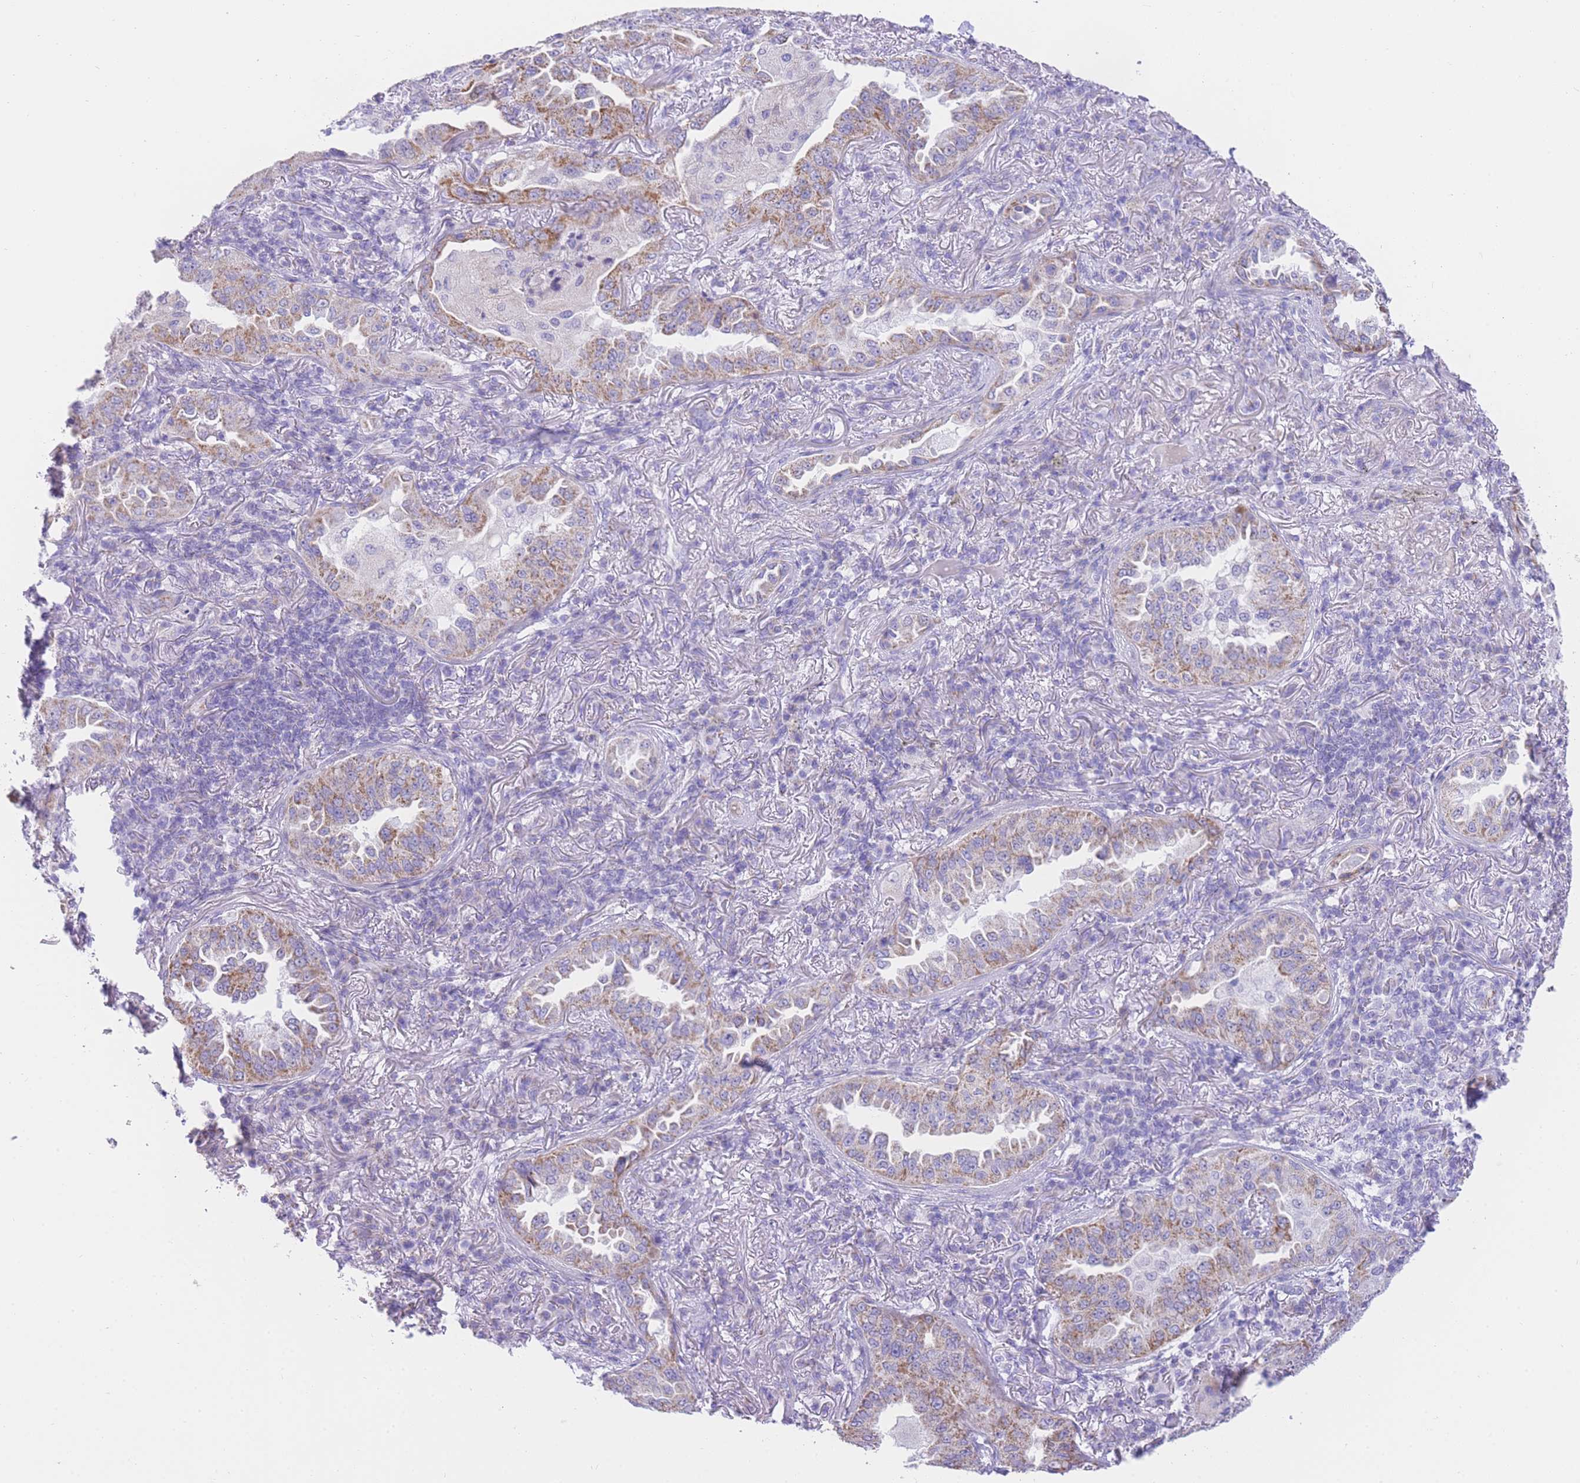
{"staining": {"intensity": "moderate", "quantity": "25%-75%", "location": "cytoplasmic/membranous"}, "tissue": "lung cancer", "cell_type": "Tumor cells", "image_type": "cancer", "snomed": [{"axis": "morphology", "description": "Adenocarcinoma, NOS"}, {"axis": "topography", "description": "Lung"}], "caption": "A brown stain labels moderate cytoplasmic/membranous expression of a protein in human adenocarcinoma (lung) tumor cells.", "gene": "ACSM4", "patient": {"sex": "female", "age": 69}}